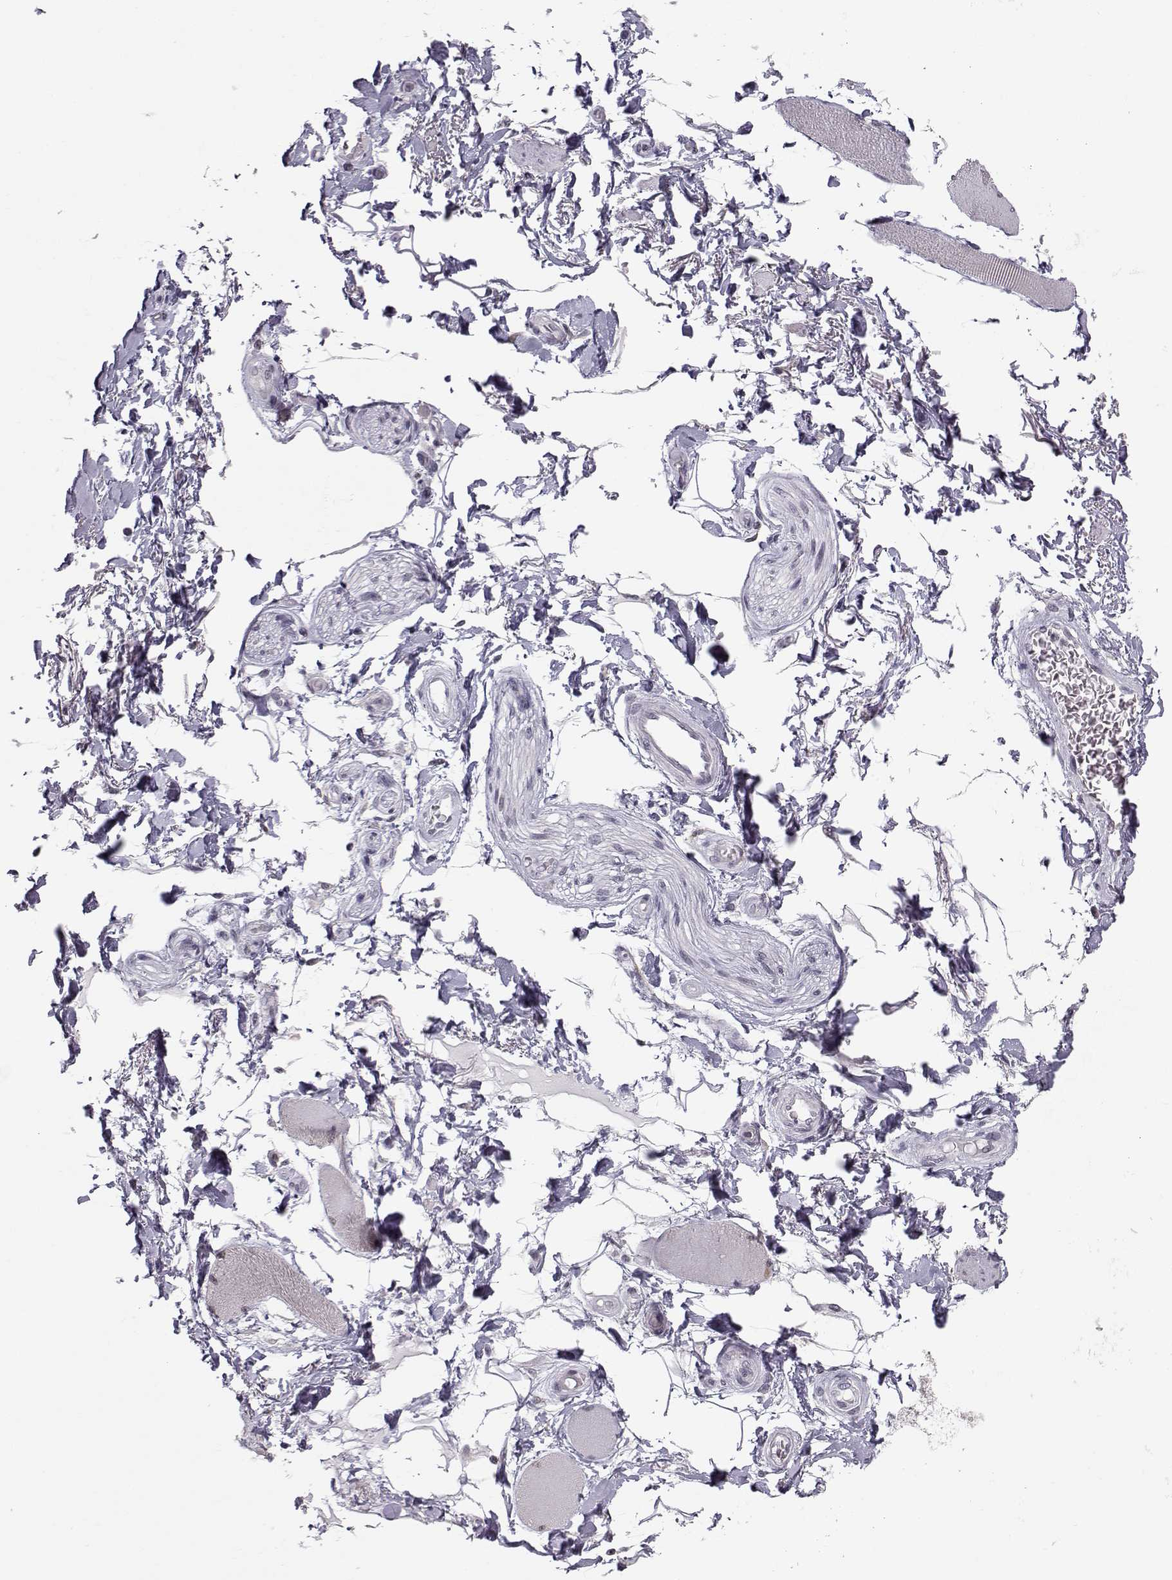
{"staining": {"intensity": "negative", "quantity": "none", "location": "none"}, "tissue": "adipose tissue", "cell_type": "Adipocytes", "image_type": "normal", "snomed": [{"axis": "morphology", "description": "Normal tissue, NOS"}, {"axis": "topography", "description": "Skeletal muscle"}, {"axis": "topography", "description": "Anal"}, {"axis": "topography", "description": "Peripheral nerve tissue"}], "caption": "Image shows no significant protein positivity in adipocytes of benign adipose tissue.", "gene": "MARCHF4", "patient": {"sex": "male", "age": 53}}